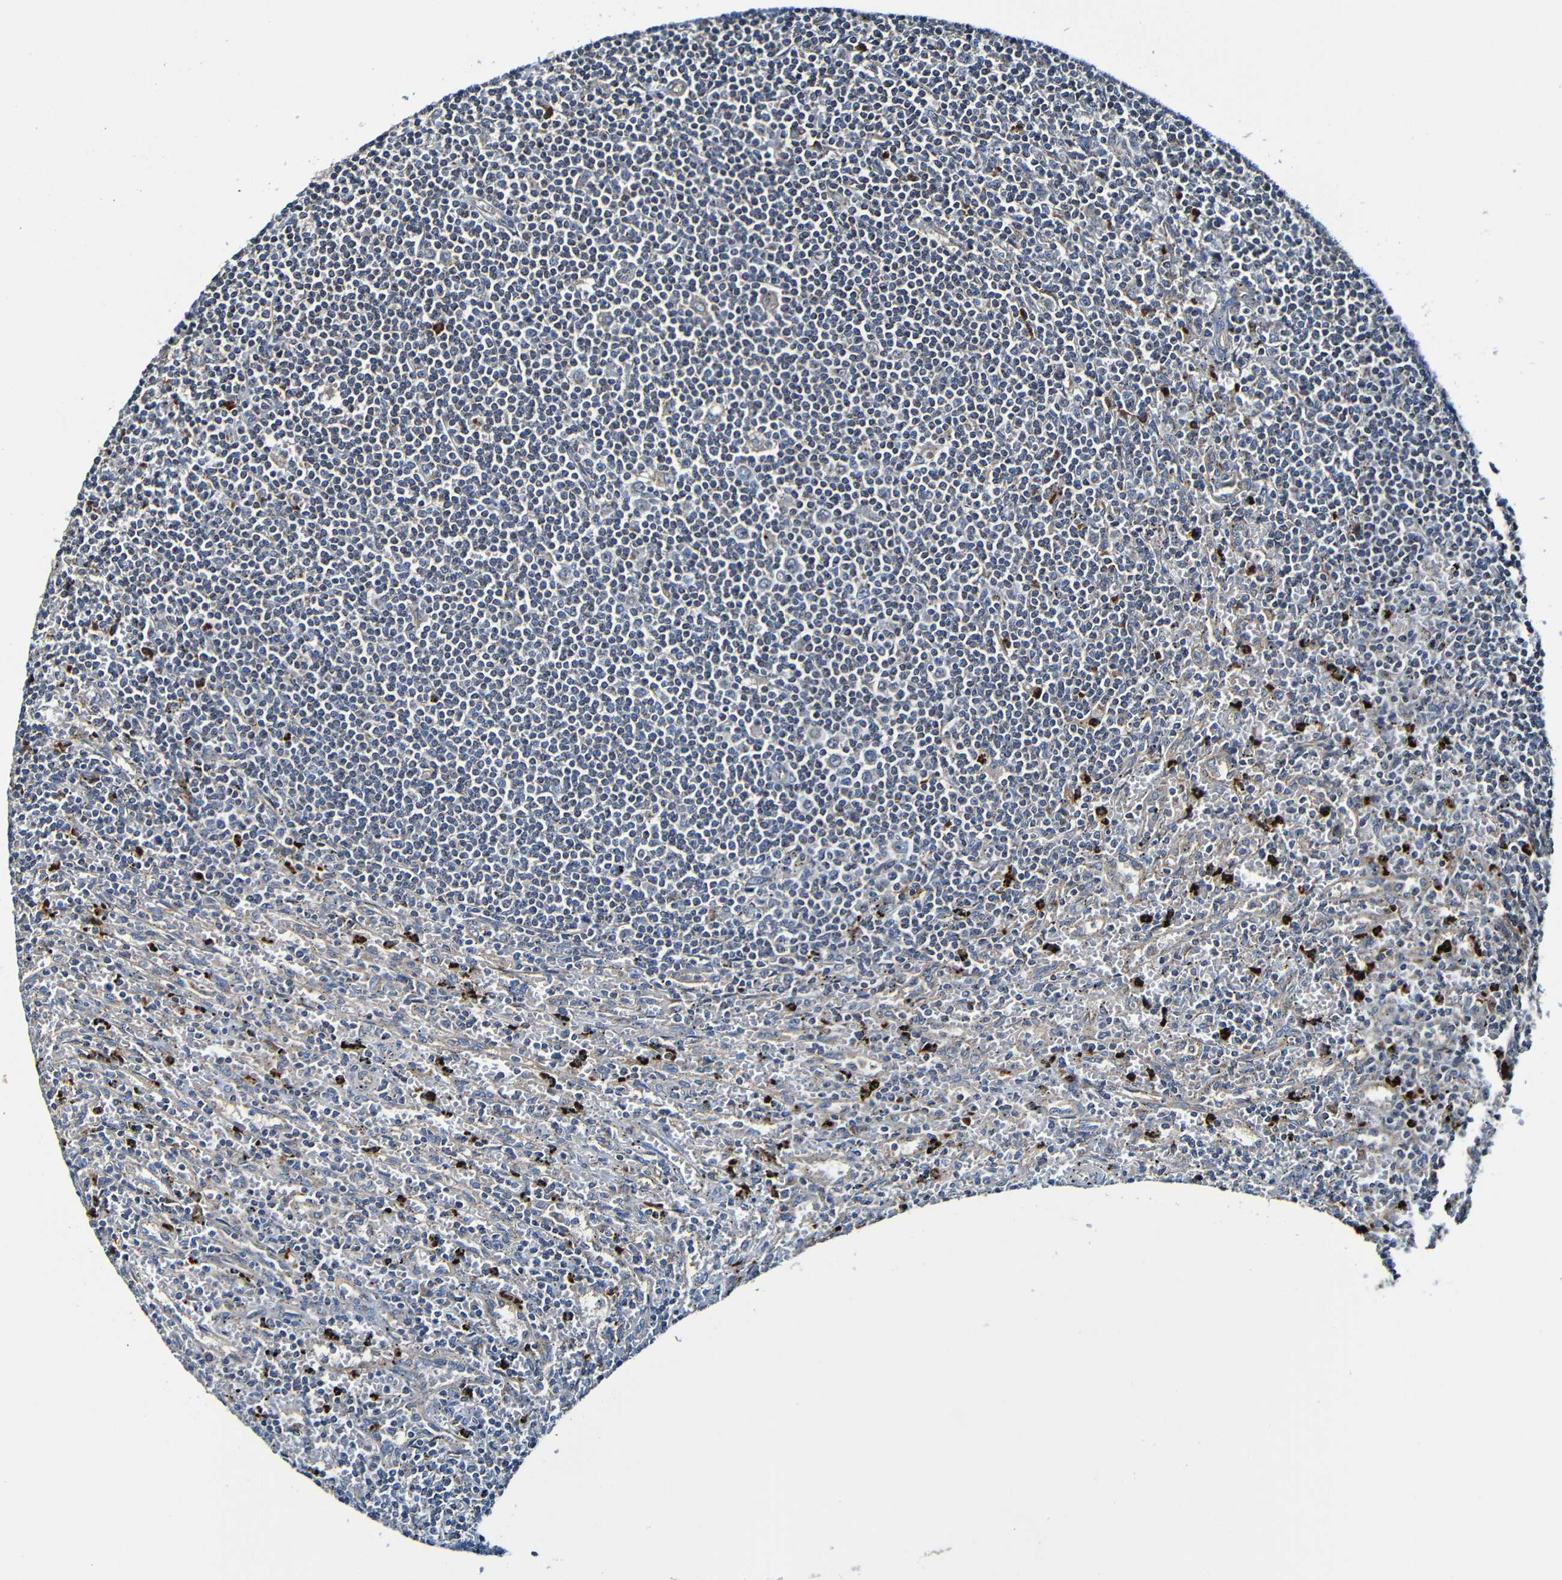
{"staining": {"intensity": "negative", "quantity": "none", "location": "none"}, "tissue": "lymphoma", "cell_type": "Tumor cells", "image_type": "cancer", "snomed": [{"axis": "morphology", "description": "Malignant lymphoma, non-Hodgkin's type, Low grade"}, {"axis": "topography", "description": "Spleen"}], "caption": "DAB (3,3'-diaminobenzidine) immunohistochemical staining of lymphoma exhibits no significant positivity in tumor cells.", "gene": "ADAM15", "patient": {"sex": "male", "age": 76}}